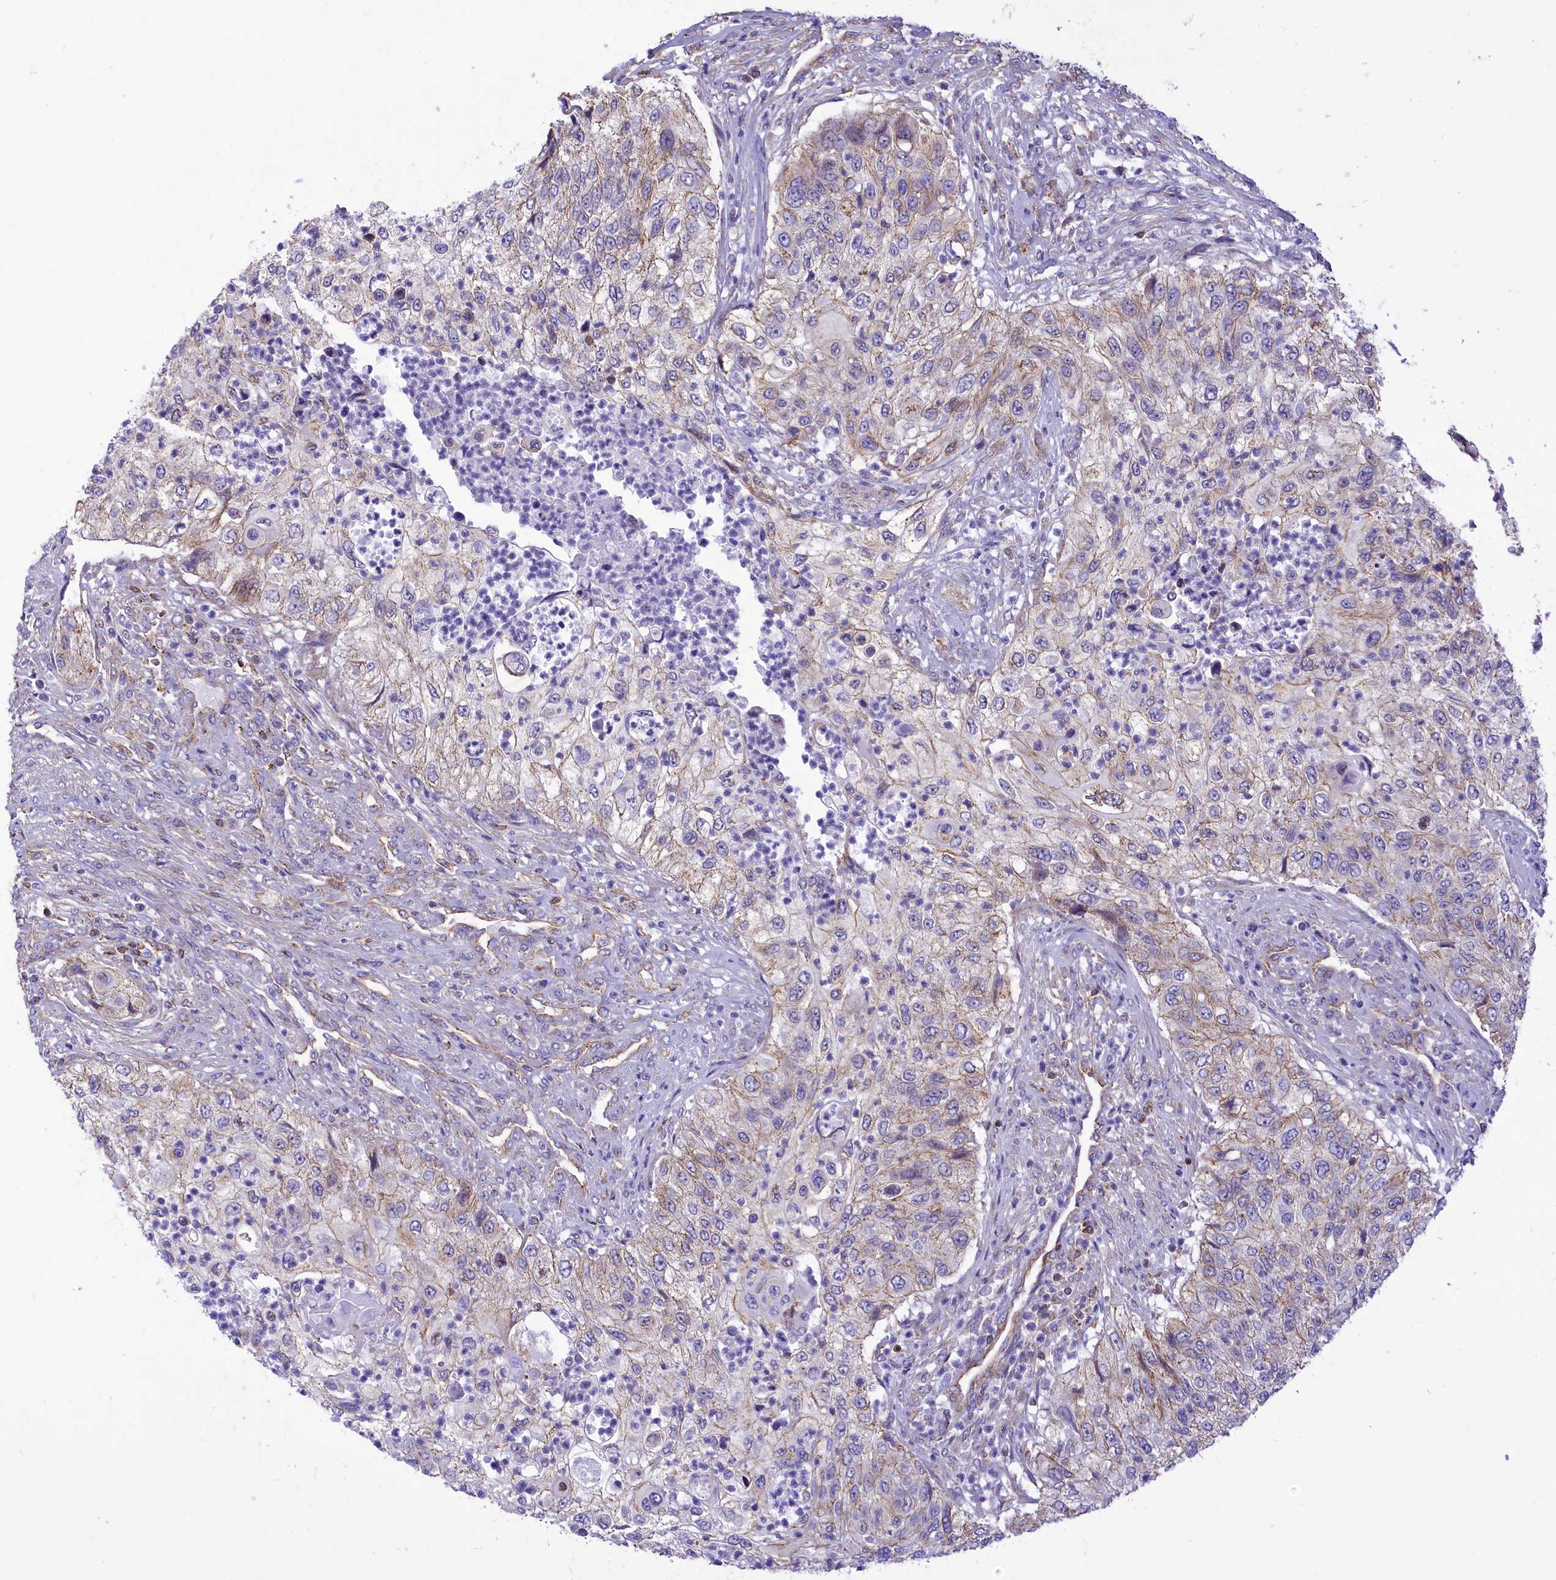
{"staining": {"intensity": "weak", "quantity": "<25%", "location": "cytoplasmic/membranous"}, "tissue": "urothelial cancer", "cell_type": "Tumor cells", "image_type": "cancer", "snomed": [{"axis": "morphology", "description": "Urothelial carcinoma, High grade"}, {"axis": "topography", "description": "Urinary bladder"}], "caption": "This is an immunohistochemistry histopathology image of urothelial carcinoma (high-grade). There is no staining in tumor cells.", "gene": "SEPTIN9", "patient": {"sex": "female", "age": 60}}